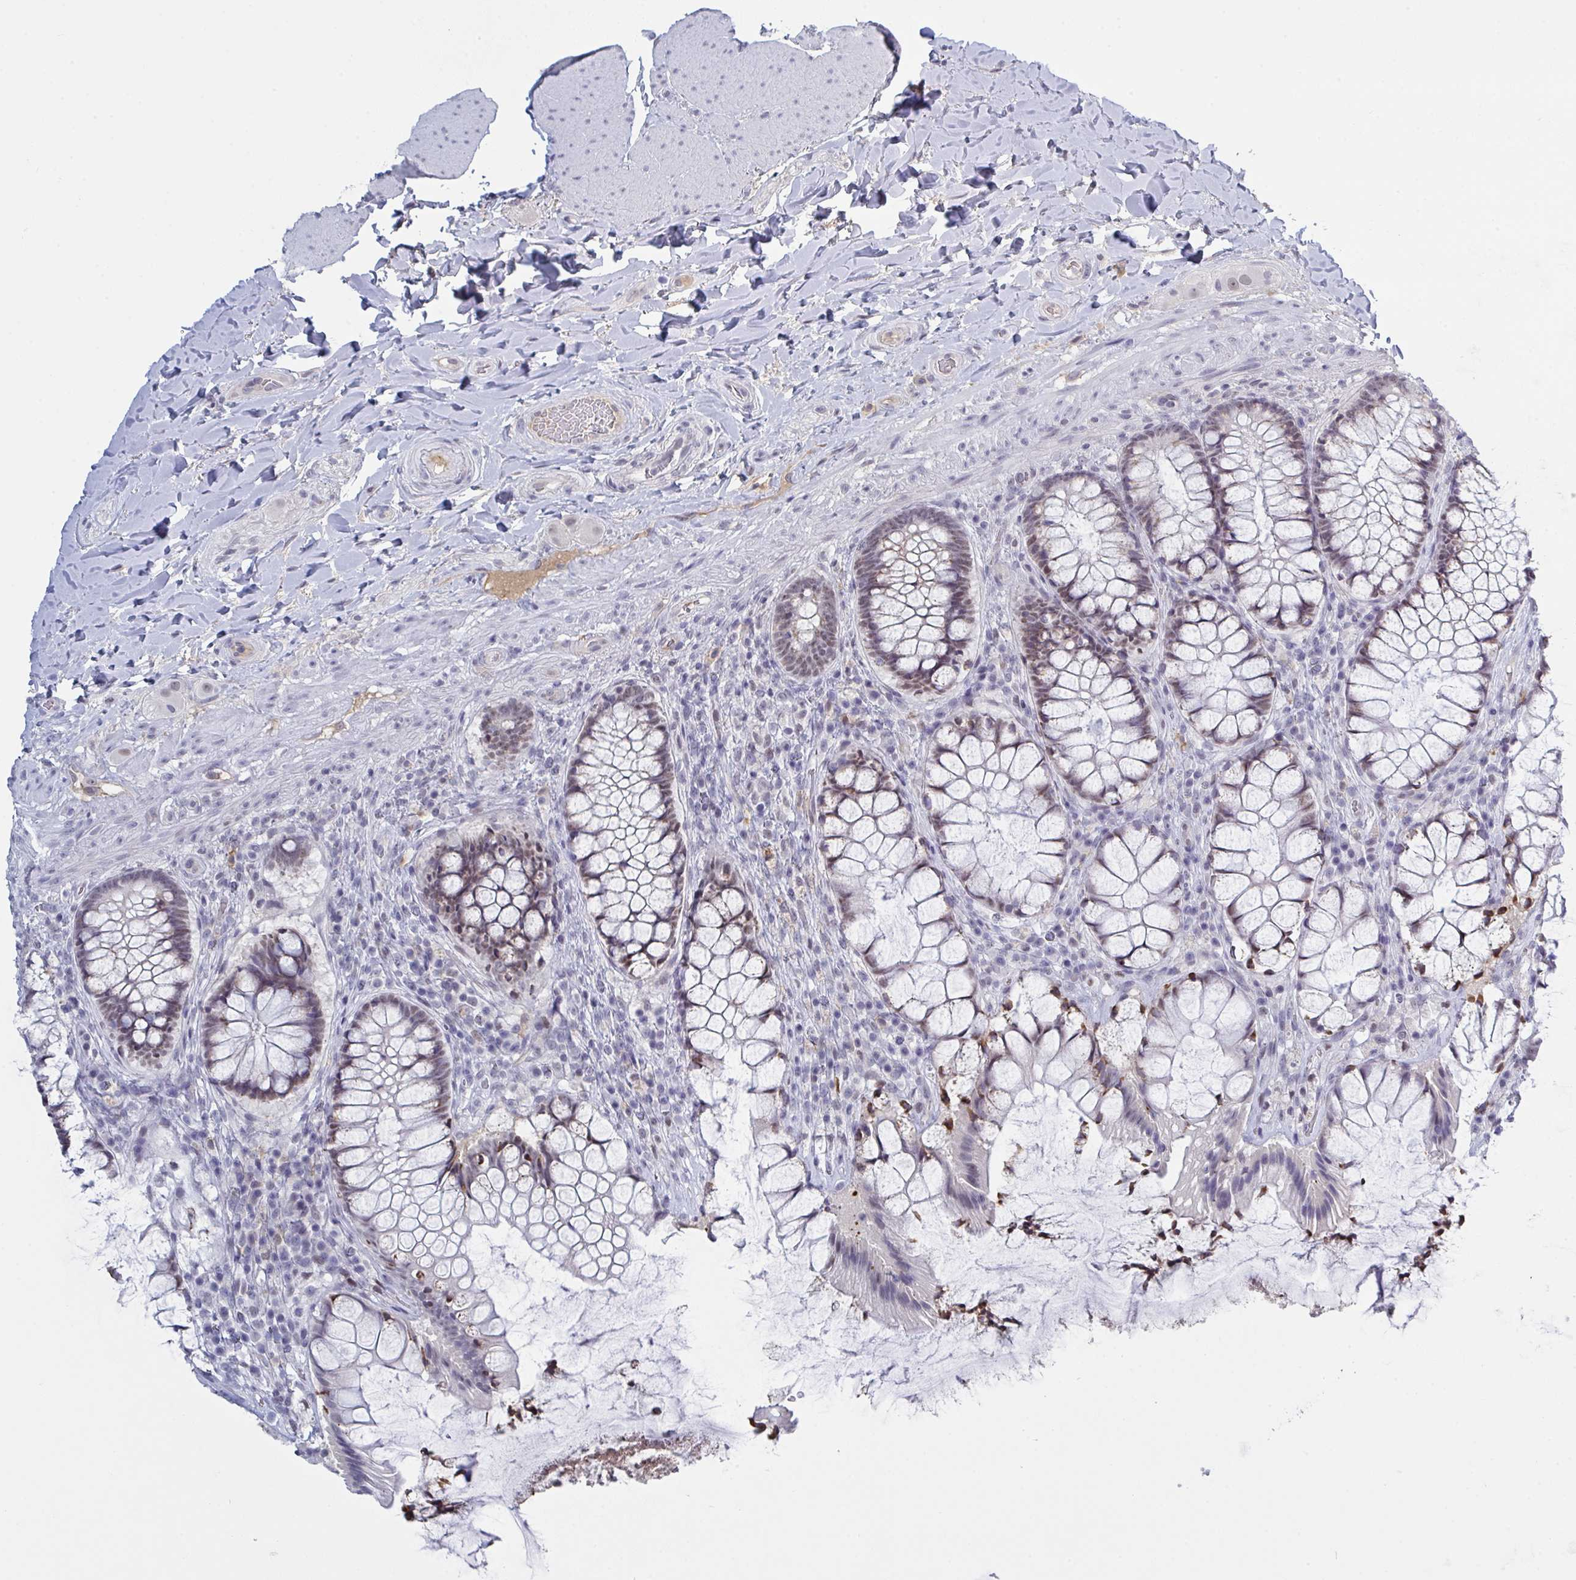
{"staining": {"intensity": "moderate", "quantity": "25%-75%", "location": "cytoplasmic/membranous,nuclear"}, "tissue": "rectum", "cell_type": "Glandular cells", "image_type": "normal", "snomed": [{"axis": "morphology", "description": "Normal tissue, NOS"}, {"axis": "topography", "description": "Rectum"}], "caption": "The histopathology image demonstrates staining of unremarkable rectum, revealing moderate cytoplasmic/membranous,nuclear protein positivity (brown color) within glandular cells. The protein of interest is shown in brown color, while the nuclei are stained blue.", "gene": "KDM4D", "patient": {"sex": "female", "age": 58}}